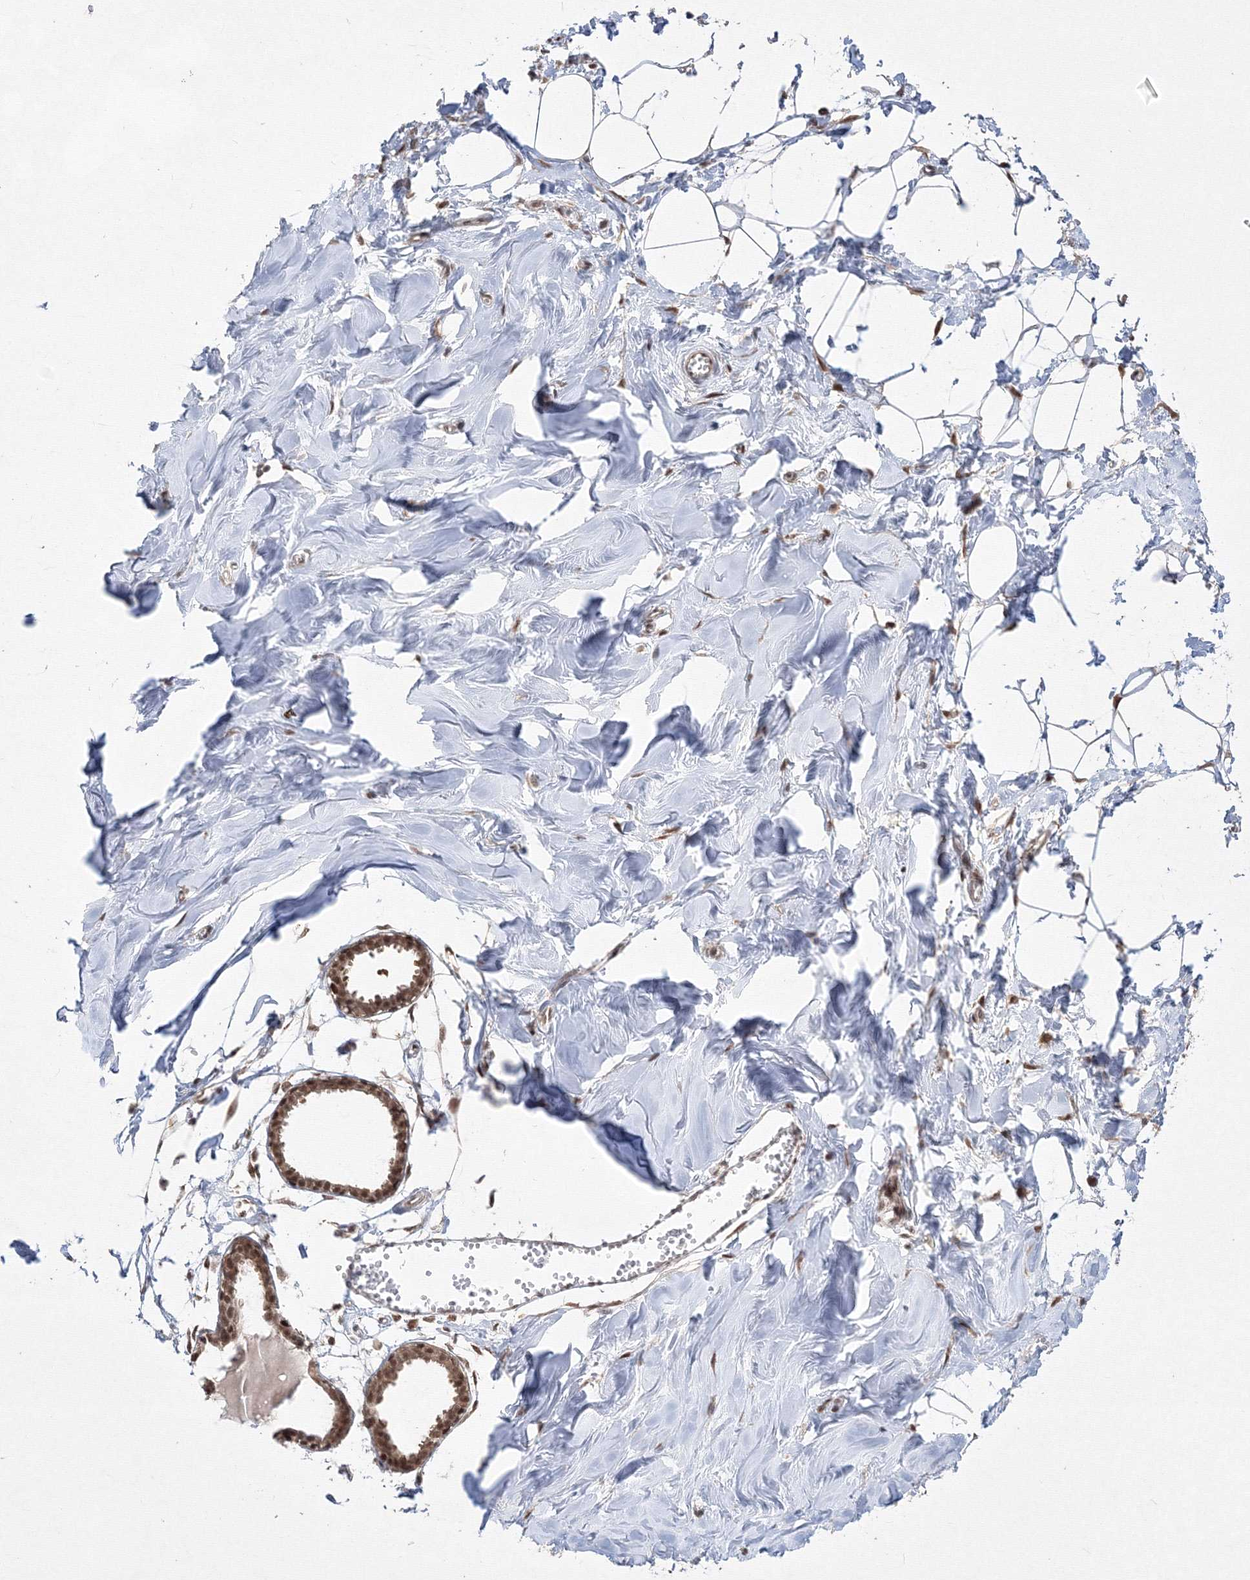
{"staining": {"intensity": "moderate", "quantity": ">75%", "location": "nuclear"}, "tissue": "breast", "cell_type": "Adipocytes", "image_type": "normal", "snomed": [{"axis": "morphology", "description": "Normal tissue, NOS"}, {"axis": "topography", "description": "Breast"}], "caption": "IHC image of benign human breast stained for a protein (brown), which shows medium levels of moderate nuclear expression in about >75% of adipocytes.", "gene": "COPS4", "patient": {"sex": "female", "age": 27}}